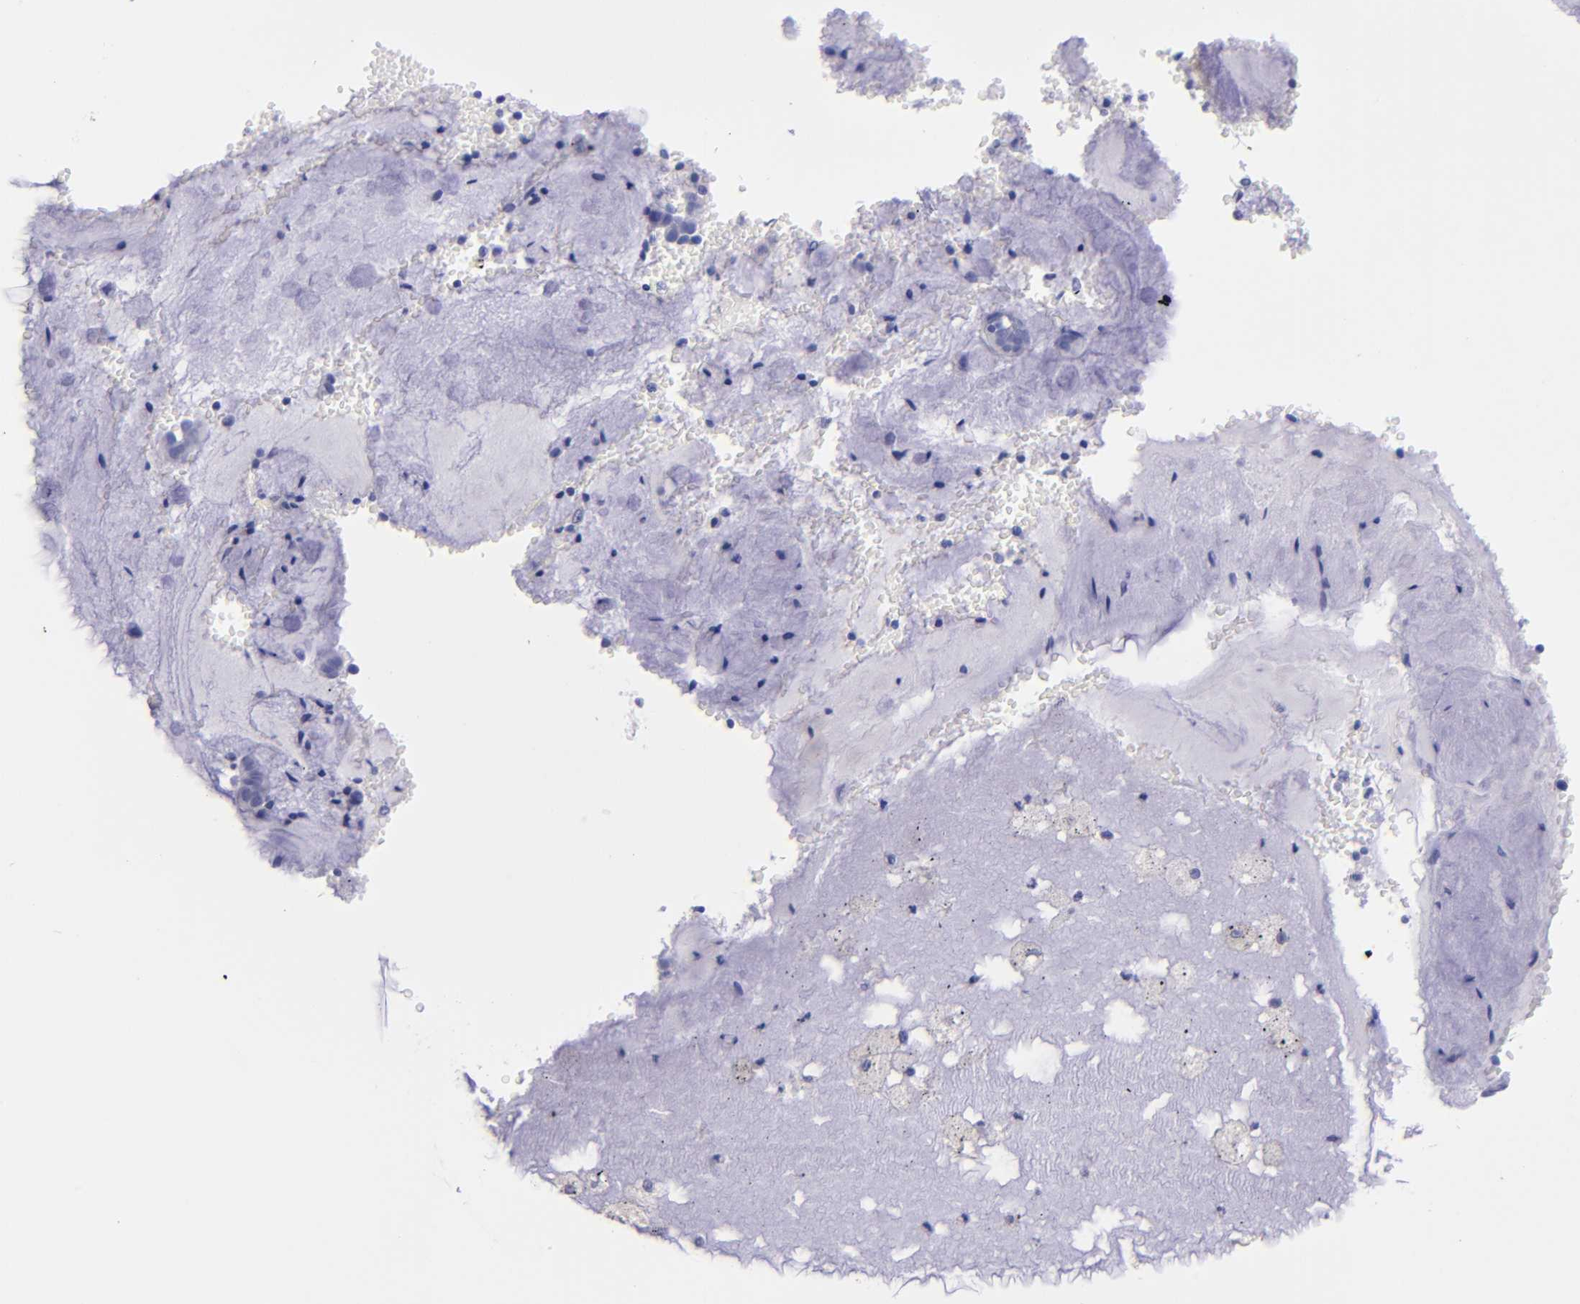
{"staining": {"intensity": "negative", "quantity": "none", "location": "none"}, "tissue": "bronchus", "cell_type": "Respiratory epithelial cells", "image_type": "normal", "snomed": [{"axis": "morphology", "description": "Normal tissue, NOS"}, {"axis": "topography", "description": "Bronchus"}, {"axis": "topography", "description": "Lung"}], "caption": "Image shows no significant protein expression in respiratory epithelial cells of unremarkable bronchus.", "gene": "TG", "patient": {"sex": "female", "age": 56}}